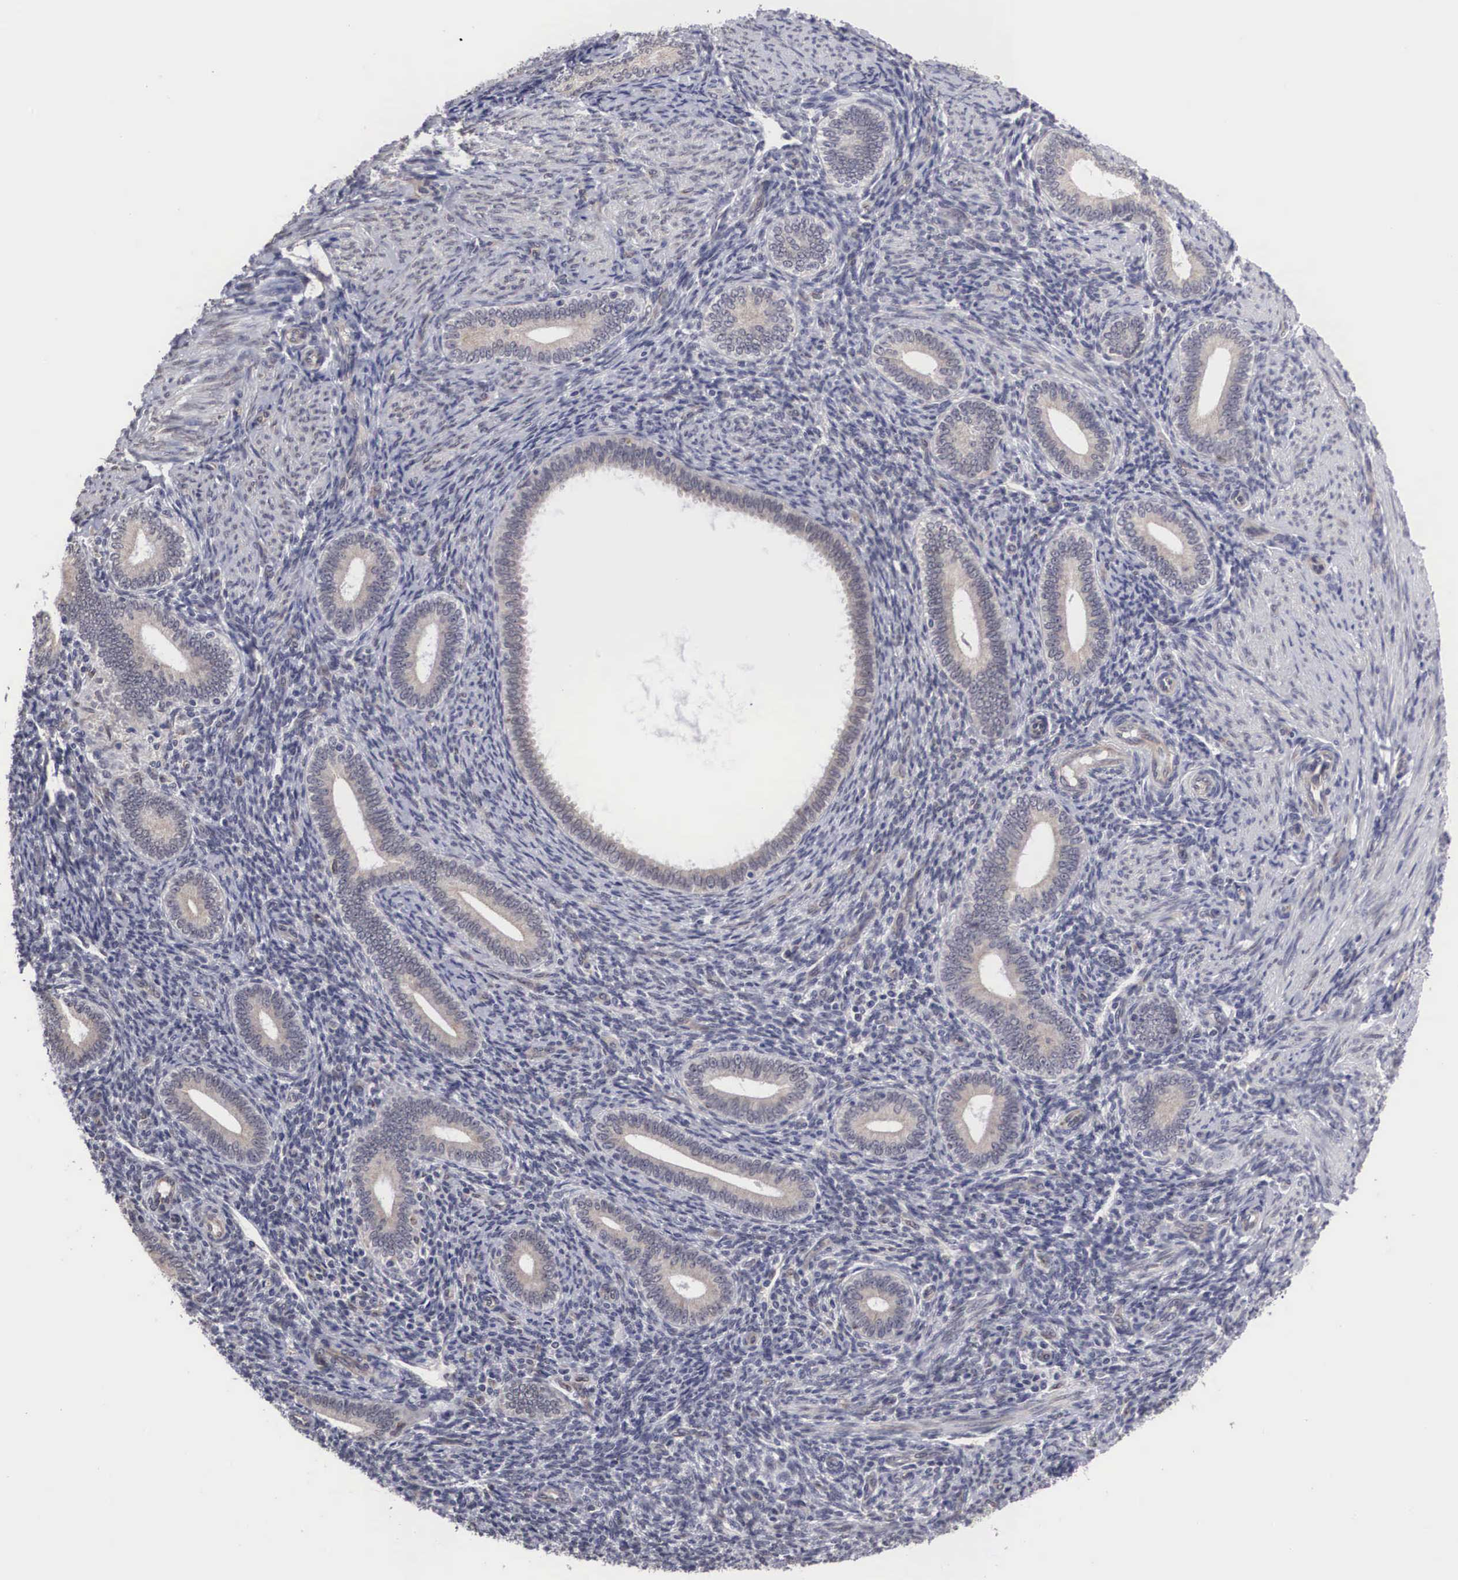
{"staining": {"intensity": "negative", "quantity": "none", "location": "none"}, "tissue": "endometrium", "cell_type": "Cells in endometrial stroma", "image_type": "normal", "snomed": [{"axis": "morphology", "description": "Normal tissue, NOS"}, {"axis": "topography", "description": "Endometrium"}], "caption": "IHC micrograph of unremarkable endometrium: human endometrium stained with DAB (3,3'-diaminobenzidine) displays no significant protein expression in cells in endometrial stroma. (DAB (3,3'-diaminobenzidine) immunohistochemistry (IHC), high magnification).", "gene": "OTX2", "patient": {"sex": "female", "age": 35}}